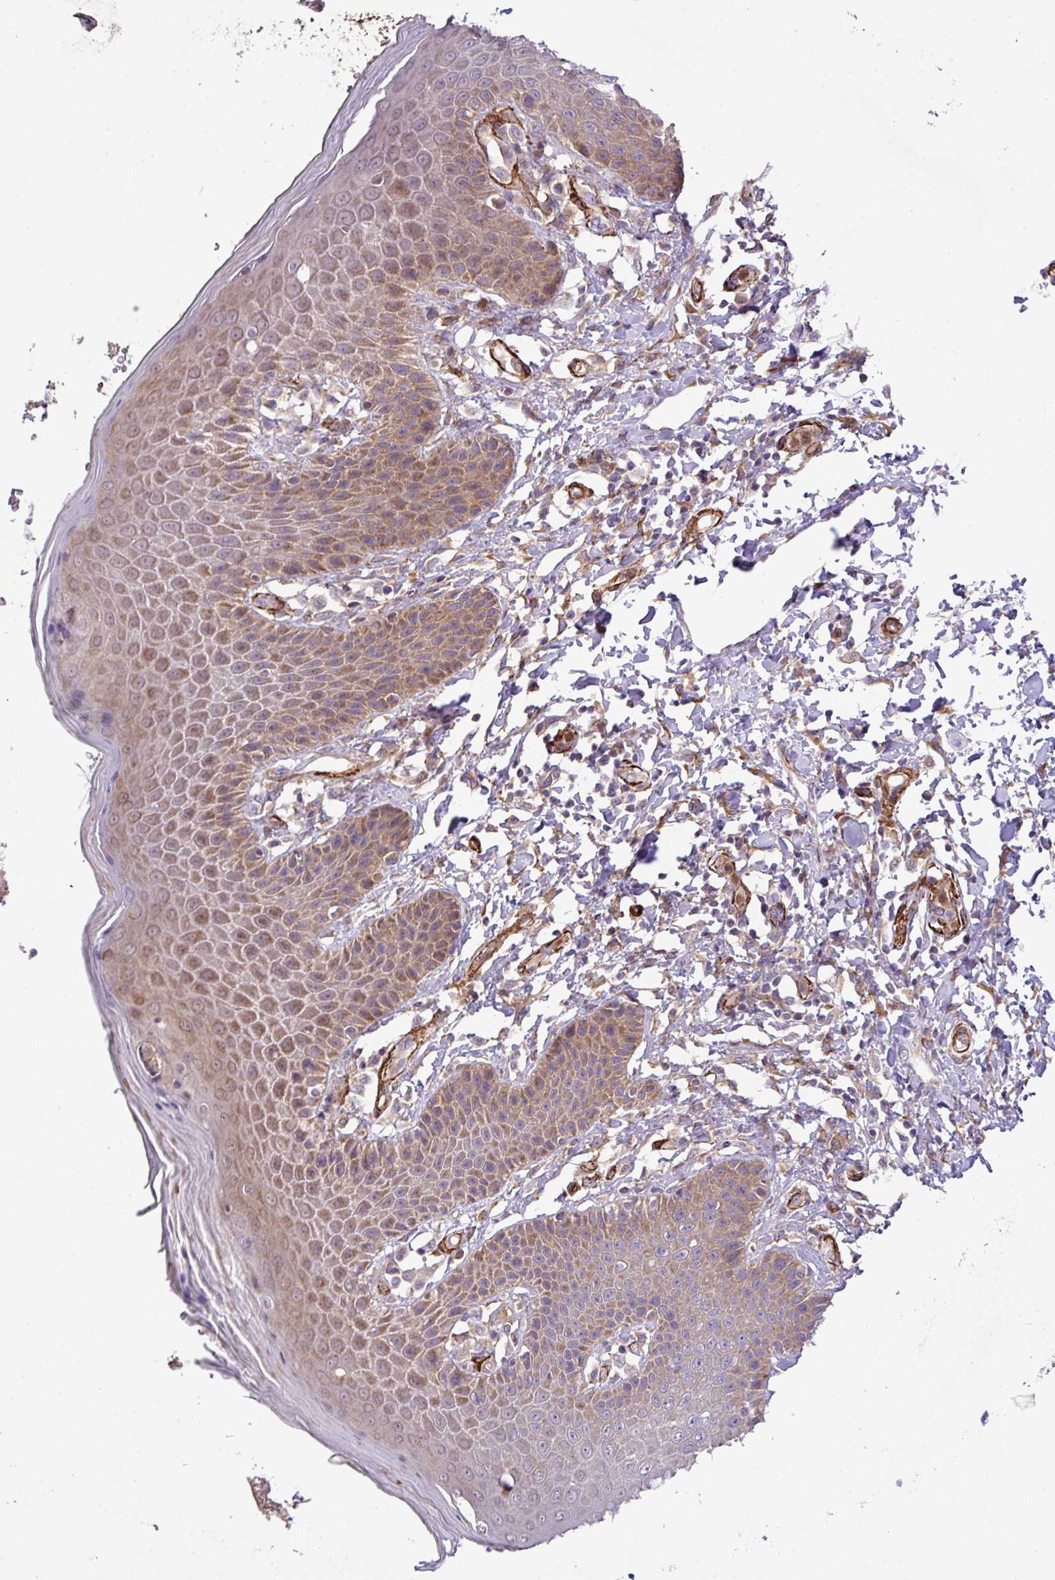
{"staining": {"intensity": "moderate", "quantity": ">75%", "location": "cytoplasmic/membranous"}, "tissue": "skin", "cell_type": "Epidermal cells", "image_type": "normal", "snomed": [{"axis": "morphology", "description": "Normal tissue, NOS"}, {"axis": "topography", "description": "Peripheral nerve tissue"}], "caption": "IHC photomicrograph of benign skin stained for a protein (brown), which exhibits medium levels of moderate cytoplasmic/membranous expression in about >75% of epidermal cells.", "gene": "FAM47E", "patient": {"sex": "male", "age": 51}}